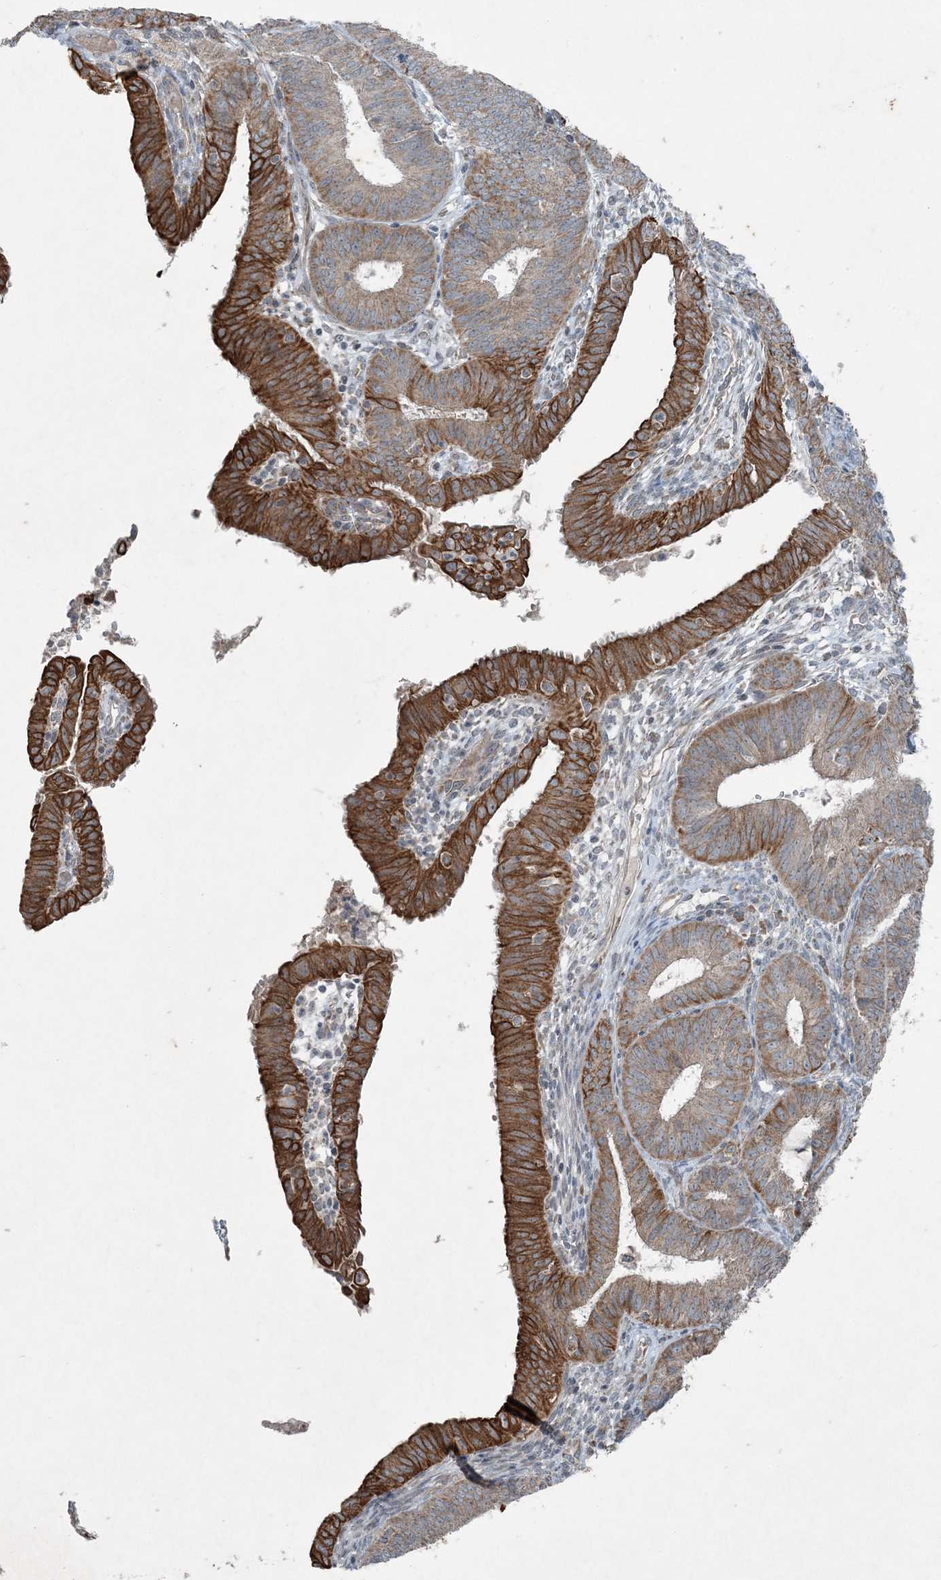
{"staining": {"intensity": "strong", "quantity": ">75%", "location": "cytoplasmic/membranous"}, "tissue": "endometrial cancer", "cell_type": "Tumor cells", "image_type": "cancer", "snomed": [{"axis": "morphology", "description": "Adenocarcinoma, NOS"}, {"axis": "topography", "description": "Endometrium"}], "caption": "Protein staining of endometrial cancer (adenocarcinoma) tissue demonstrates strong cytoplasmic/membranous positivity in about >75% of tumor cells.", "gene": "PC", "patient": {"sex": "female", "age": 51}}